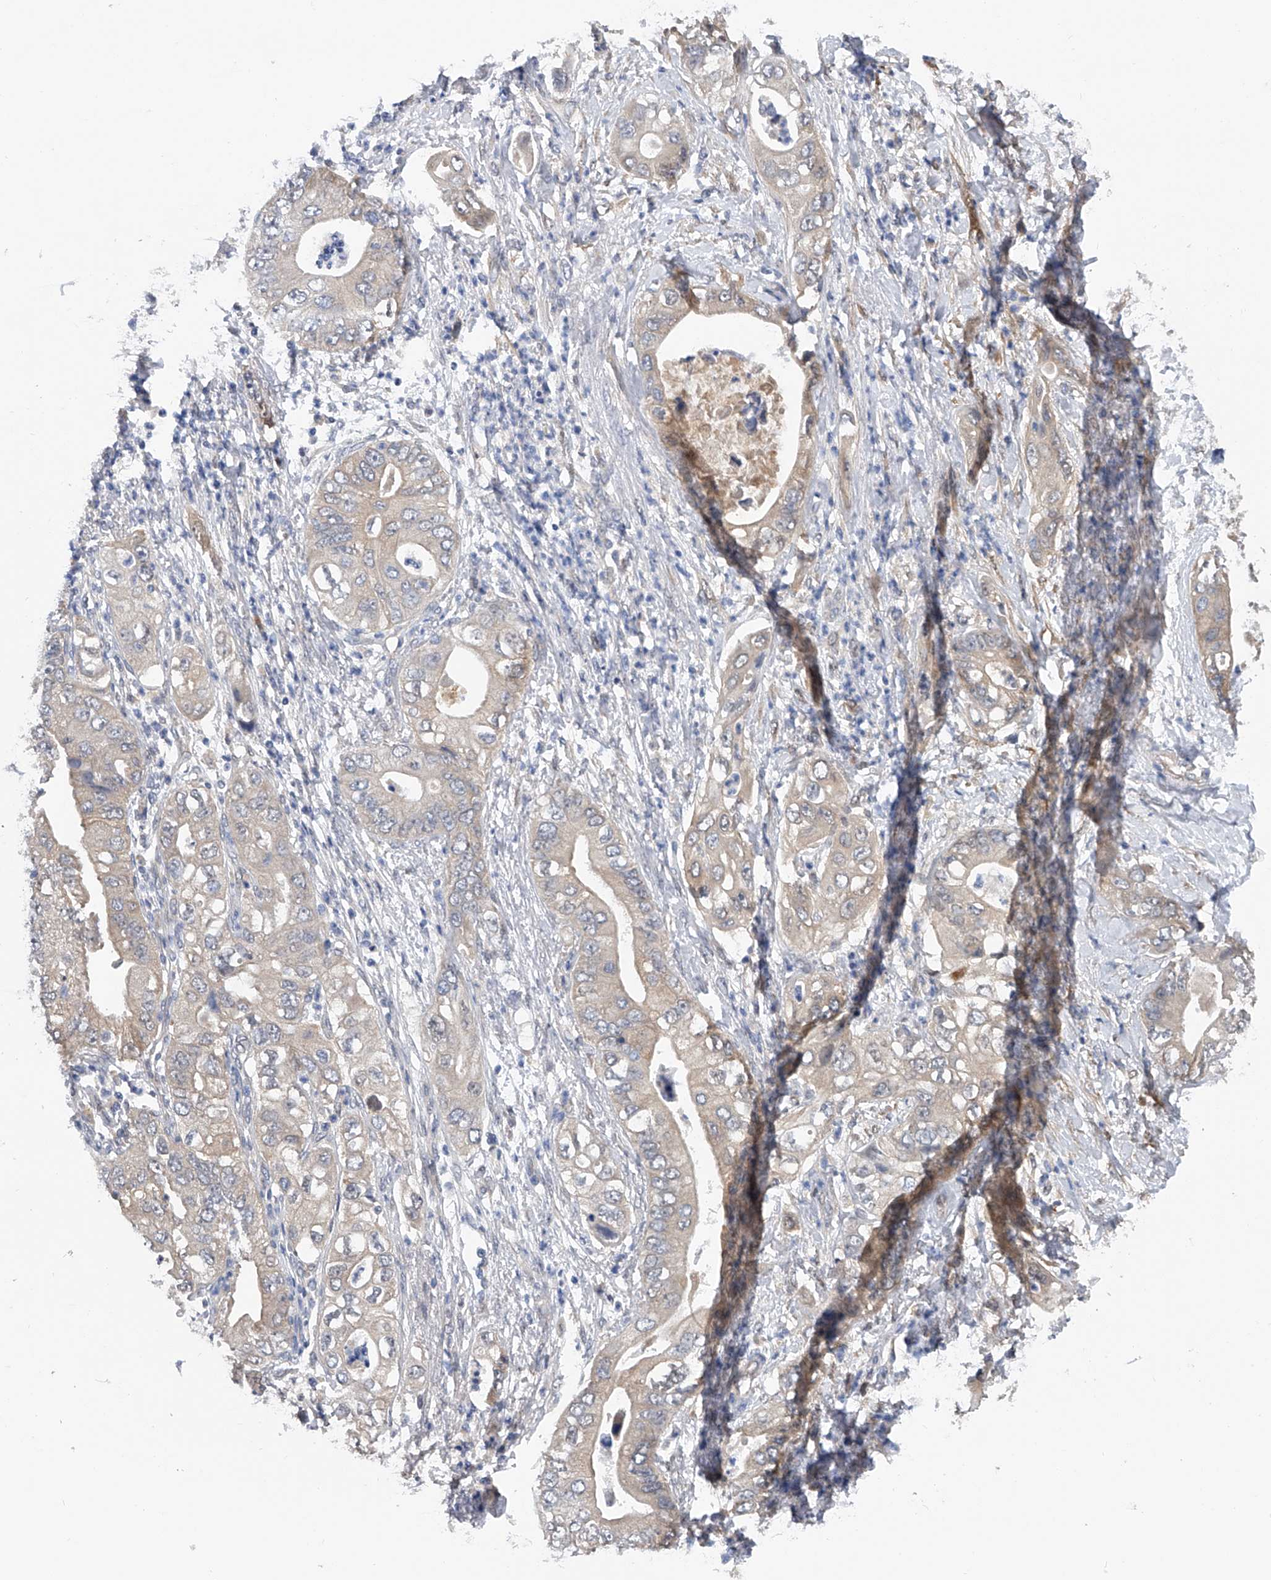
{"staining": {"intensity": "weak", "quantity": "<25%", "location": "cytoplasmic/membranous"}, "tissue": "pancreatic cancer", "cell_type": "Tumor cells", "image_type": "cancer", "snomed": [{"axis": "morphology", "description": "Adenocarcinoma, NOS"}, {"axis": "topography", "description": "Pancreas"}], "caption": "DAB immunohistochemical staining of pancreatic cancer displays no significant staining in tumor cells.", "gene": "PGM3", "patient": {"sex": "female", "age": 78}}